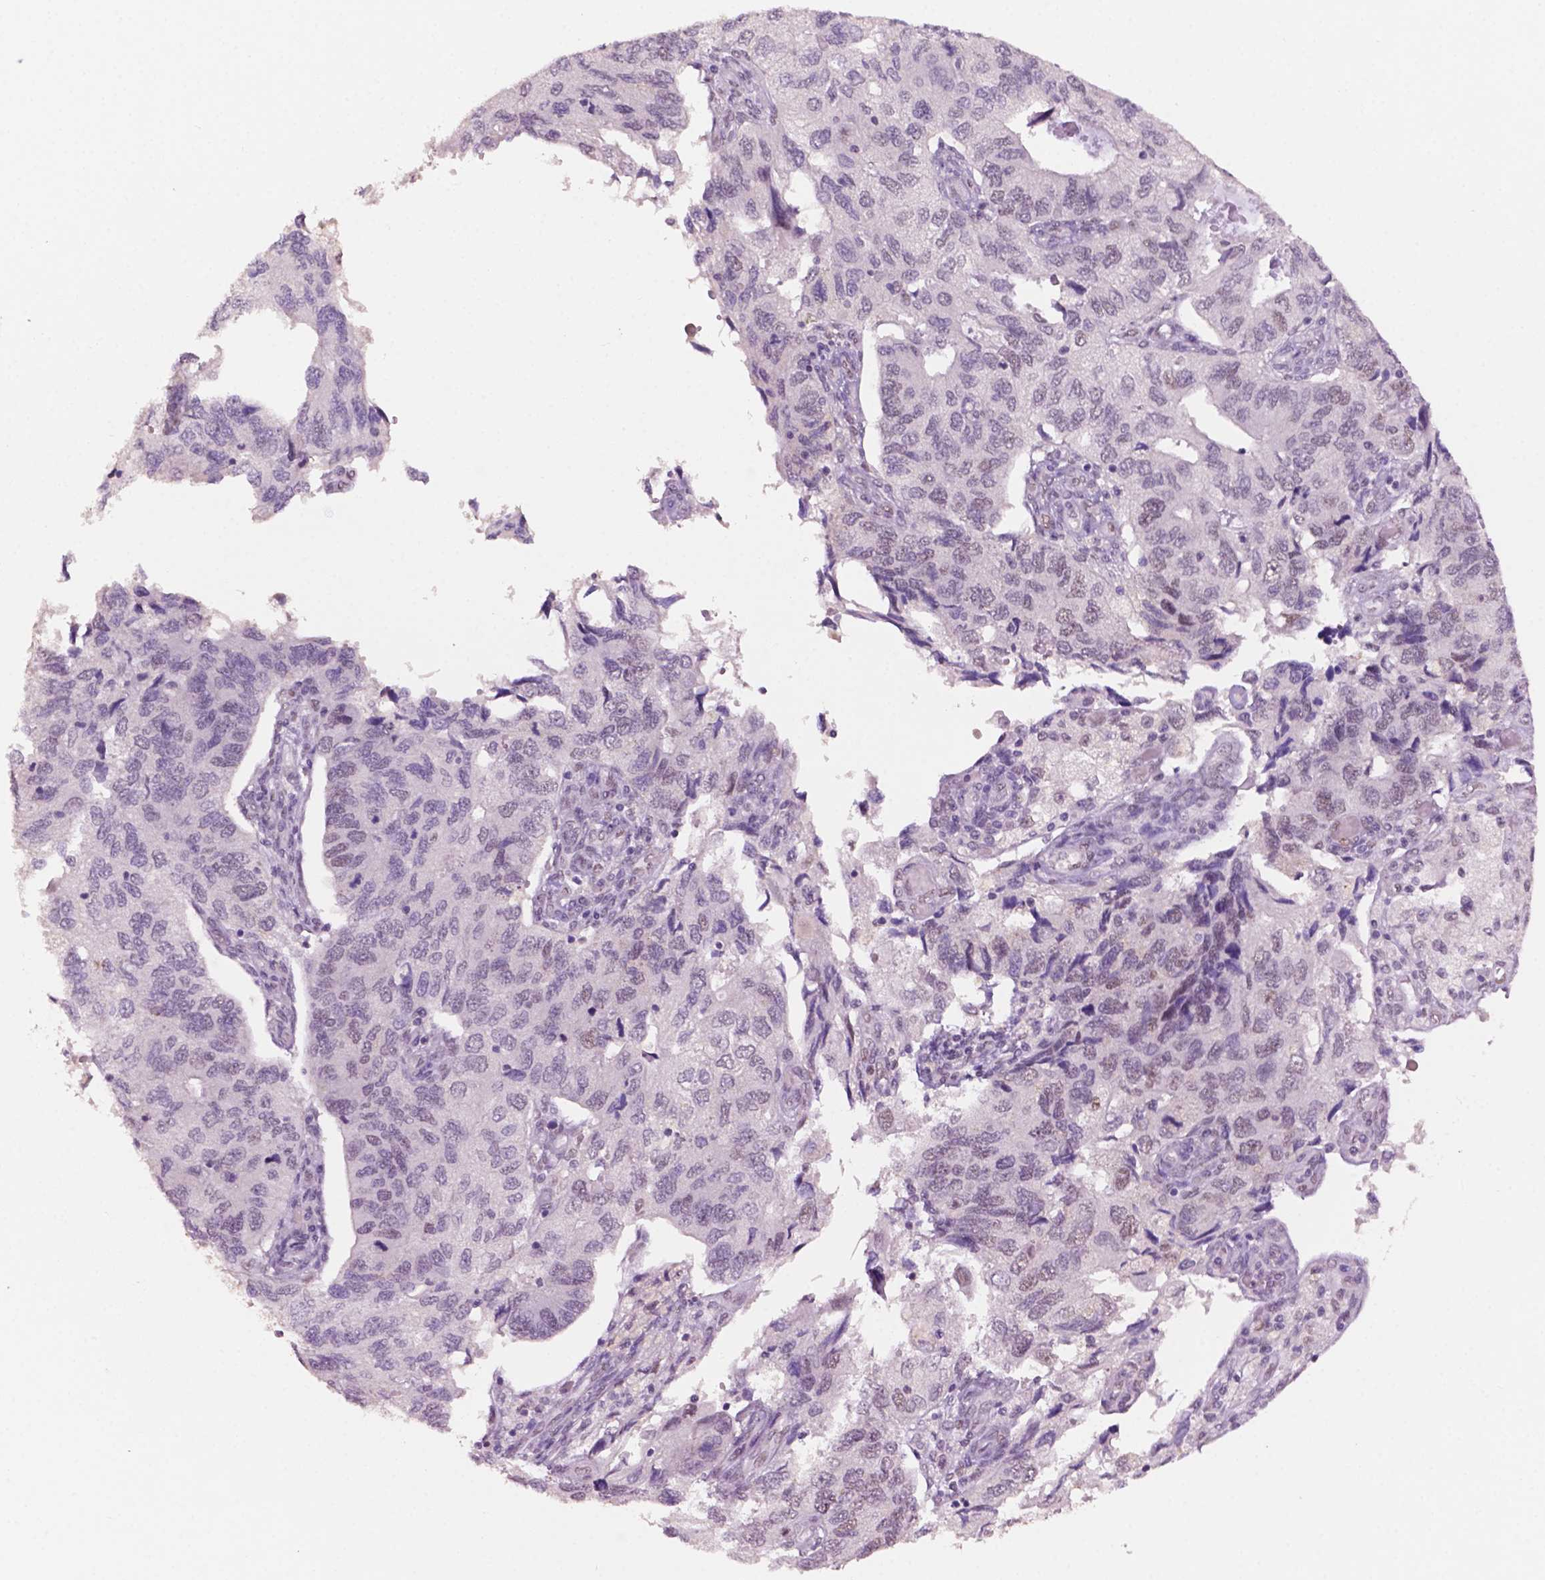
{"staining": {"intensity": "negative", "quantity": "none", "location": "none"}, "tissue": "endometrial cancer", "cell_type": "Tumor cells", "image_type": "cancer", "snomed": [{"axis": "morphology", "description": "Carcinoma, NOS"}, {"axis": "topography", "description": "Uterus"}], "caption": "Endometrial carcinoma stained for a protein using IHC displays no staining tumor cells.", "gene": "MLH1", "patient": {"sex": "female", "age": 76}}